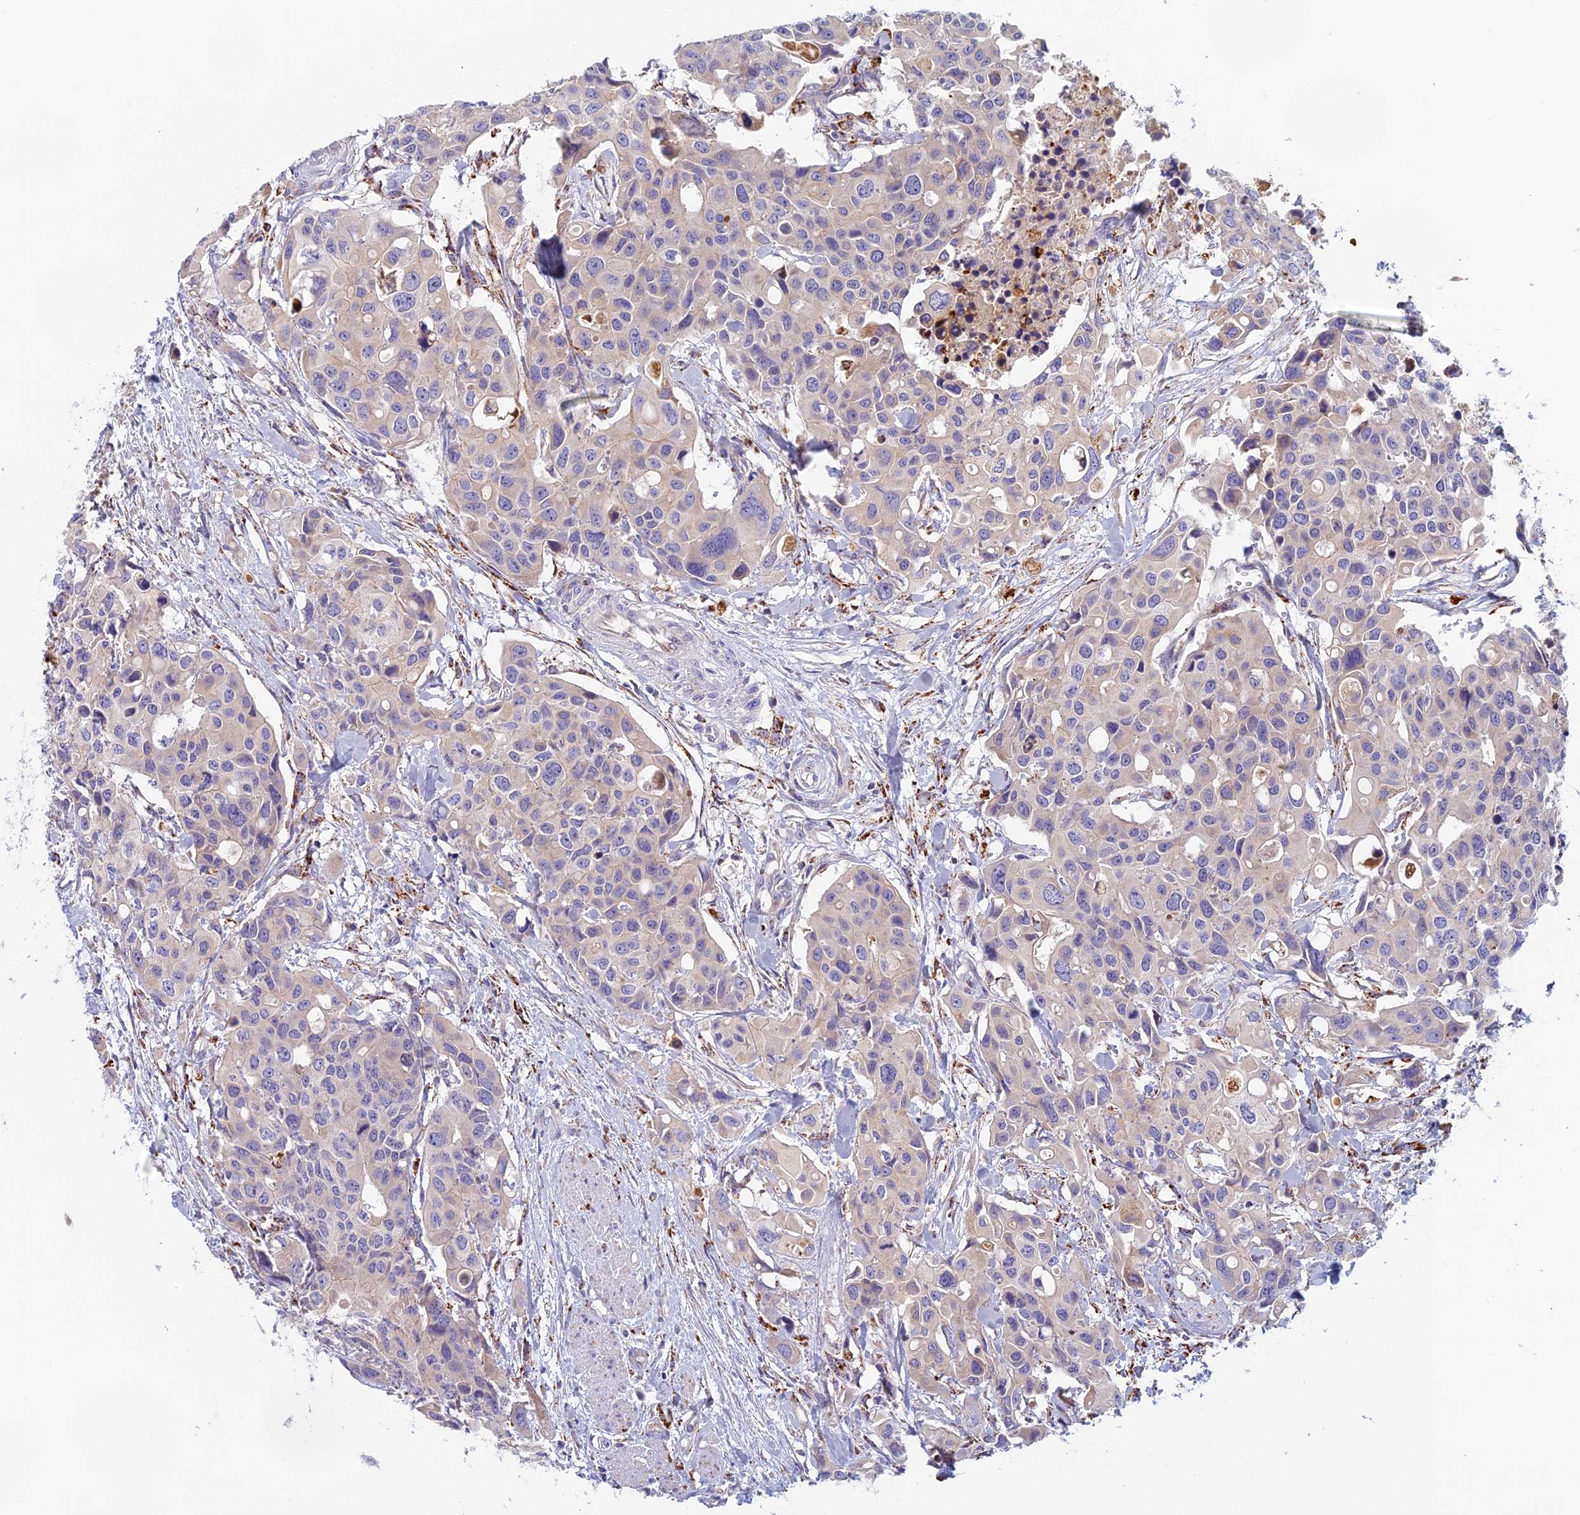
{"staining": {"intensity": "moderate", "quantity": "<25%", "location": "cytoplasmic/membranous"}, "tissue": "colorectal cancer", "cell_type": "Tumor cells", "image_type": "cancer", "snomed": [{"axis": "morphology", "description": "Adenocarcinoma, NOS"}, {"axis": "topography", "description": "Colon"}], "caption": "Colorectal cancer (adenocarcinoma) tissue demonstrates moderate cytoplasmic/membranous staining in approximately <25% of tumor cells", "gene": "SEMA7A", "patient": {"sex": "male", "age": 77}}